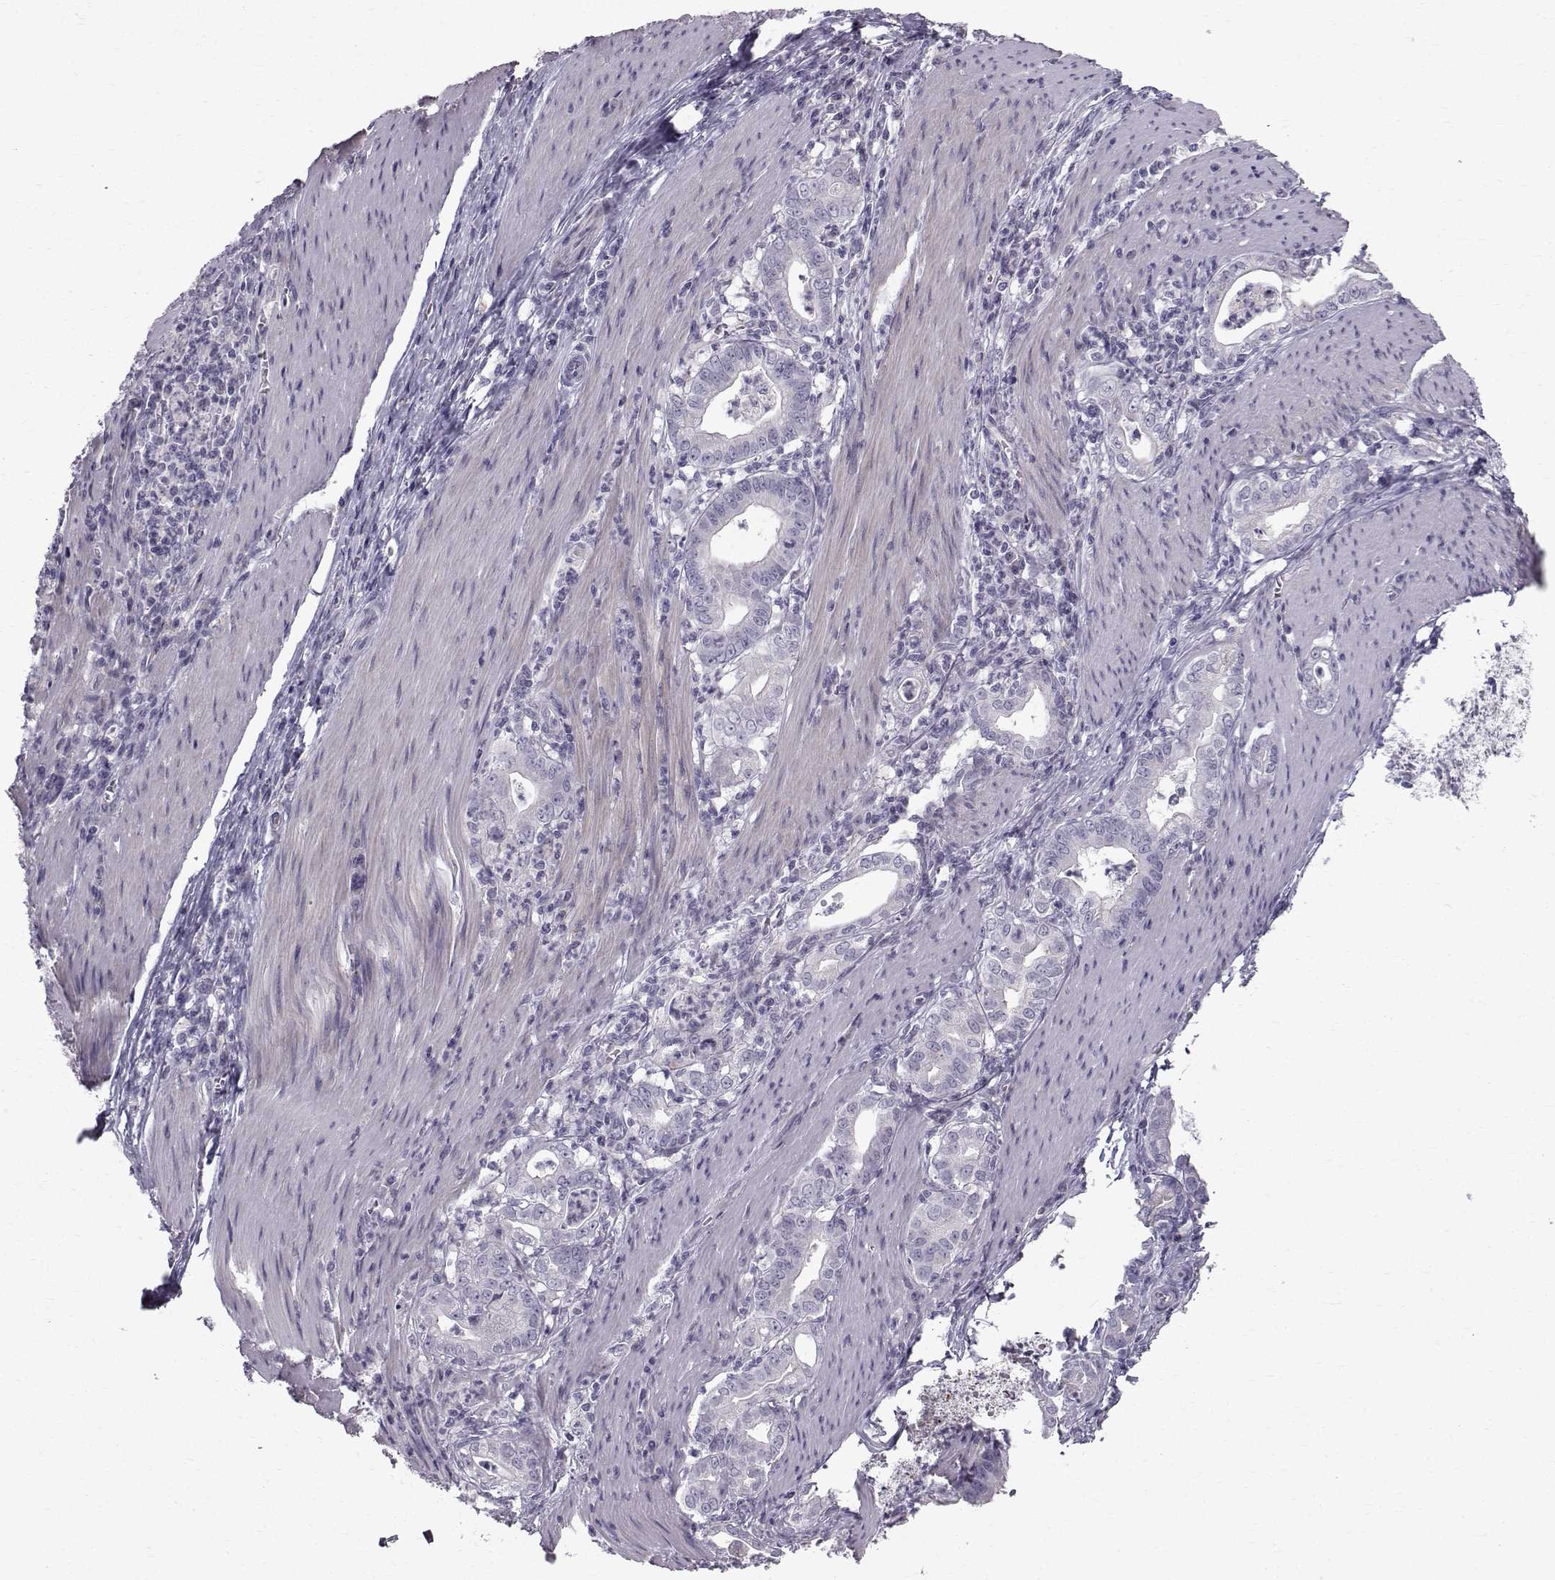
{"staining": {"intensity": "negative", "quantity": "none", "location": "none"}, "tissue": "stomach cancer", "cell_type": "Tumor cells", "image_type": "cancer", "snomed": [{"axis": "morphology", "description": "Adenocarcinoma, NOS"}, {"axis": "topography", "description": "Stomach, upper"}], "caption": "This is a image of immunohistochemistry (IHC) staining of stomach cancer (adenocarcinoma), which shows no staining in tumor cells. Nuclei are stained in blue.", "gene": "CALCR", "patient": {"sex": "female", "age": 79}}